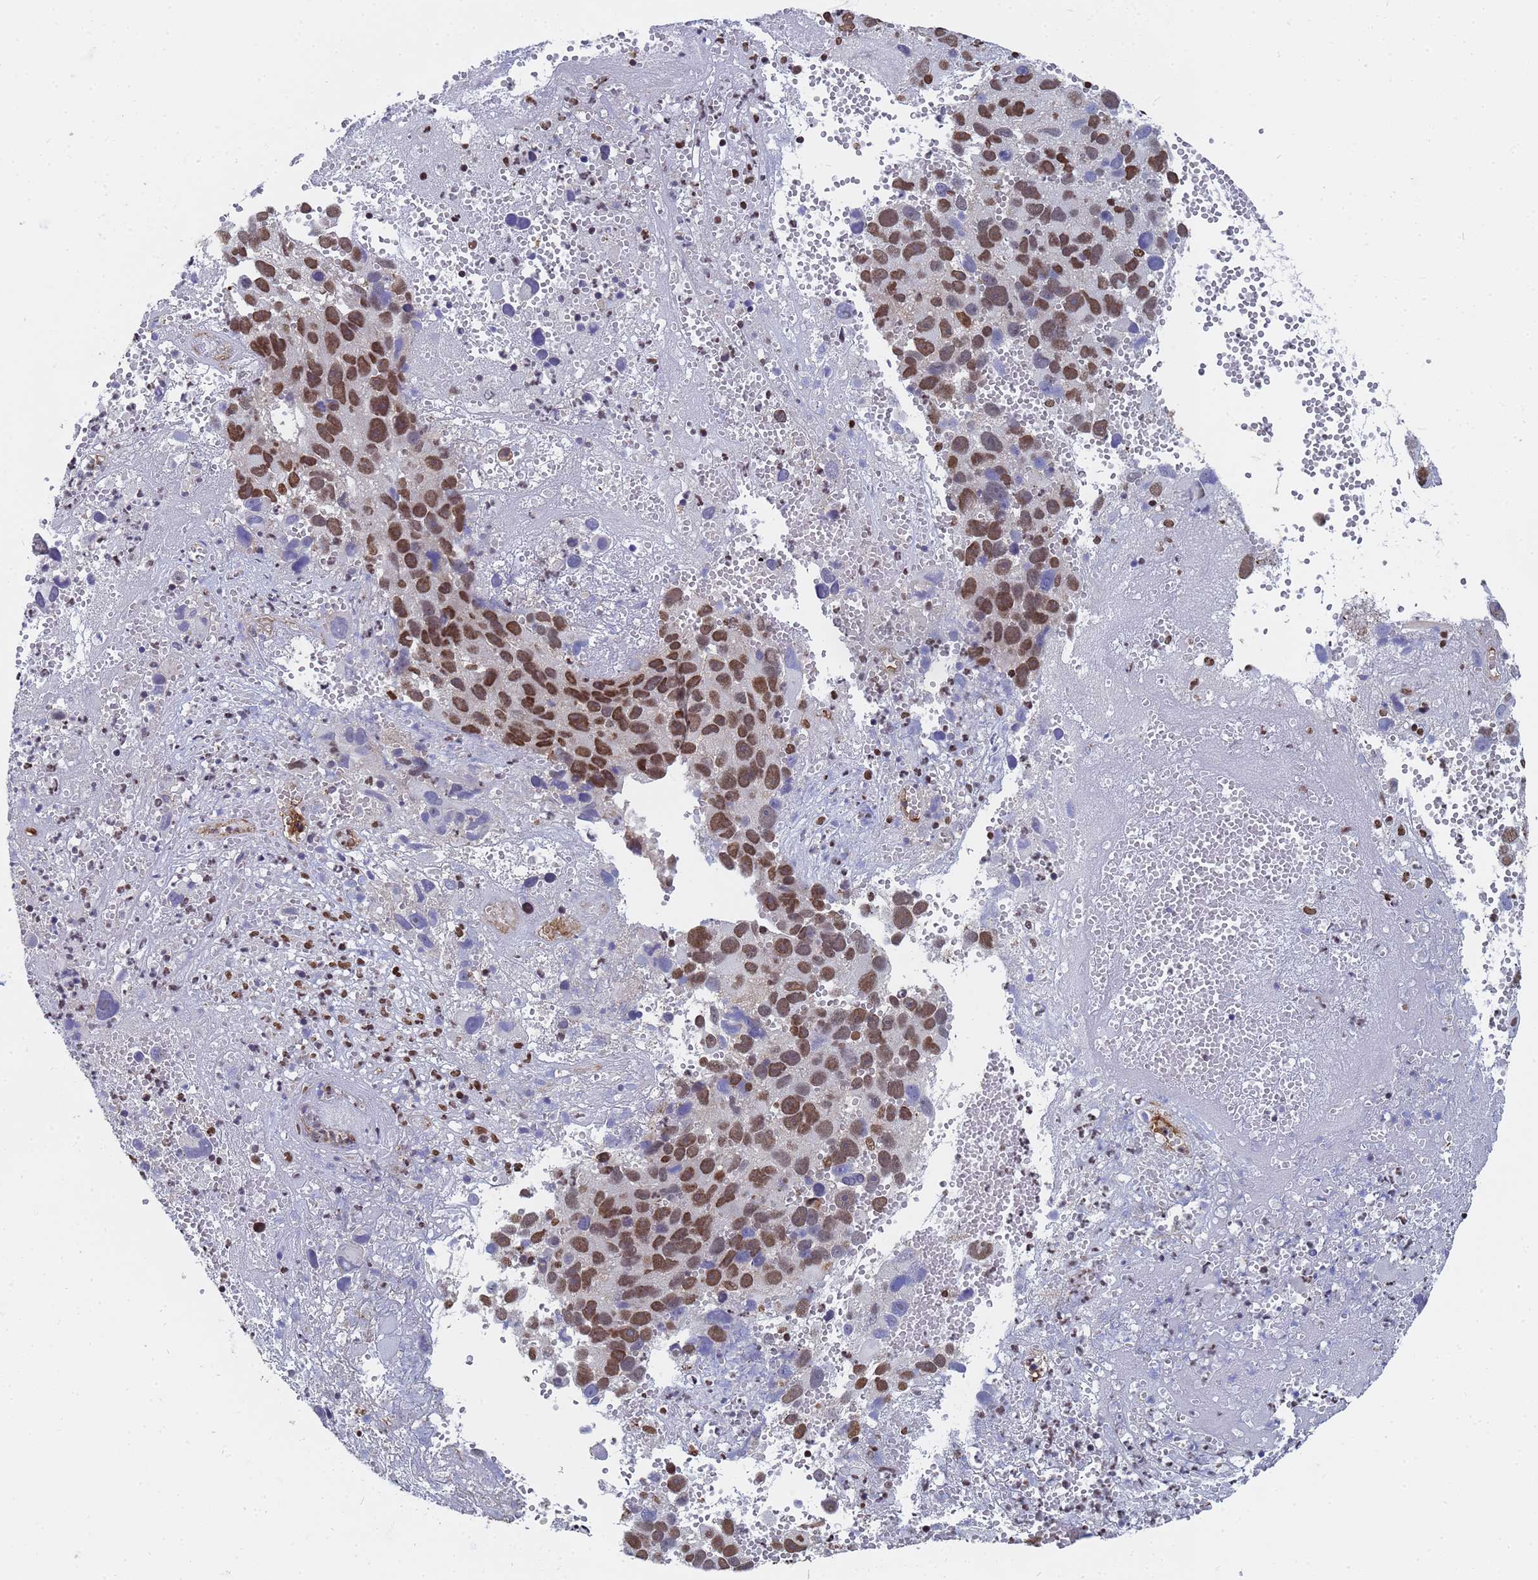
{"staining": {"intensity": "strong", "quantity": ">75%", "location": "nuclear"}, "tissue": "melanoma", "cell_type": "Tumor cells", "image_type": "cancer", "snomed": [{"axis": "morphology", "description": "Malignant melanoma, NOS"}, {"axis": "topography", "description": "Skin"}], "caption": "Immunohistochemistry (IHC) image of neoplastic tissue: malignant melanoma stained using IHC displays high levels of strong protein expression localized specifically in the nuclear of tumor cells, appearing as a nuclear brown color.", "gene": "RAVER2", "patient": {"sex": "male", "age": 84}}